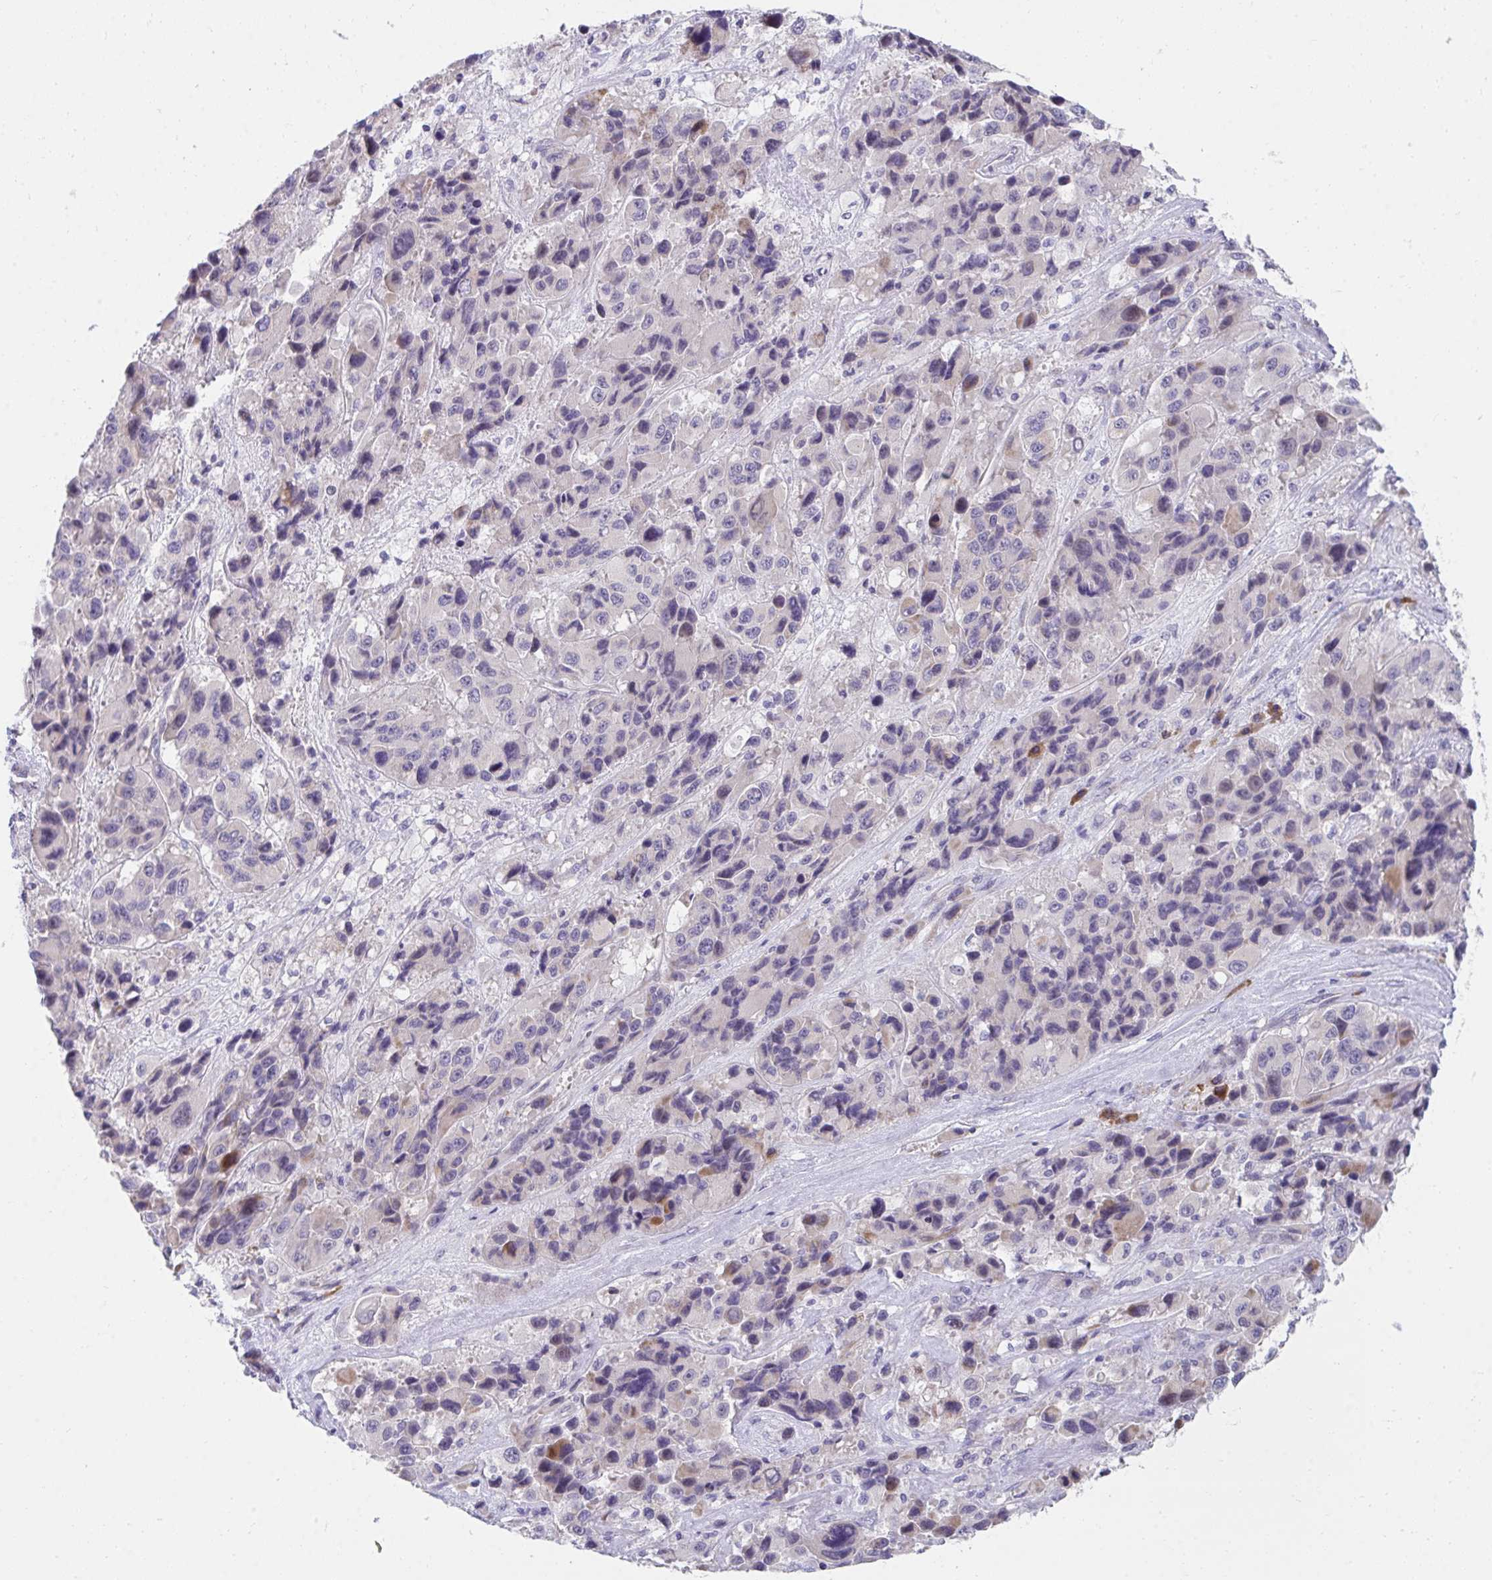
{"staining": {"intensity": "negative", "quantity": "none", "location": "none"}, "tissue": "melanoma", "cell_type": "Tumor cells", "image_type": "cancer", "snomed": [{"axis": "morphology", "description": "Malignant melanoma, Metastatic site"}, {"axis": "topography", "description": "Lymph node"}], "caption": "A photomicrograph of human melanoma is negative for staining in tumor cells.", "gene": "SLAMF7", "patient": {"sex": "female", "age": 65}}